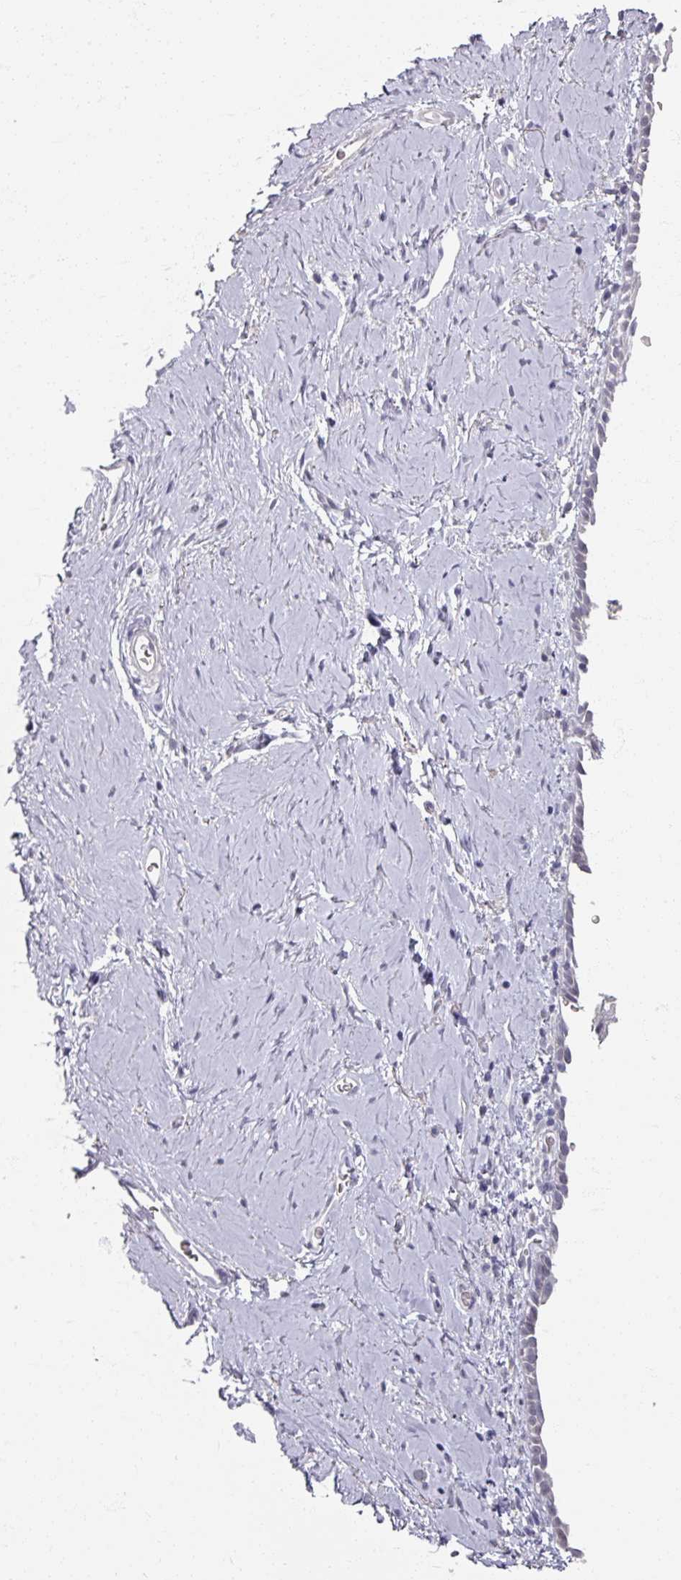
{"staining": {"intensity": "negative", "quantity": "none", "location": "none"}, "tissue": "vagina", "cell_type": "Squamous epithelial cells", "image_type": "normal", "snomed": [{"axis": "morphology", "description": "Normal tissue, NOS"}, {"axis": "morphology", "description": "Adenocarcinoma, NOS"}, {"axis": "topography", "description": "Rectum"}, {"axis": "topography", "description": "Vagina"}, {"axis": "topography", "description": "Peripheral nerve tissue"}], "caption": "A photomicrograph of vagina stained for a protein demonstrates no brown staining in squamous epithelial cells.", "gene": "SOX11", "patient": {"sex": "female", "age": 71}}